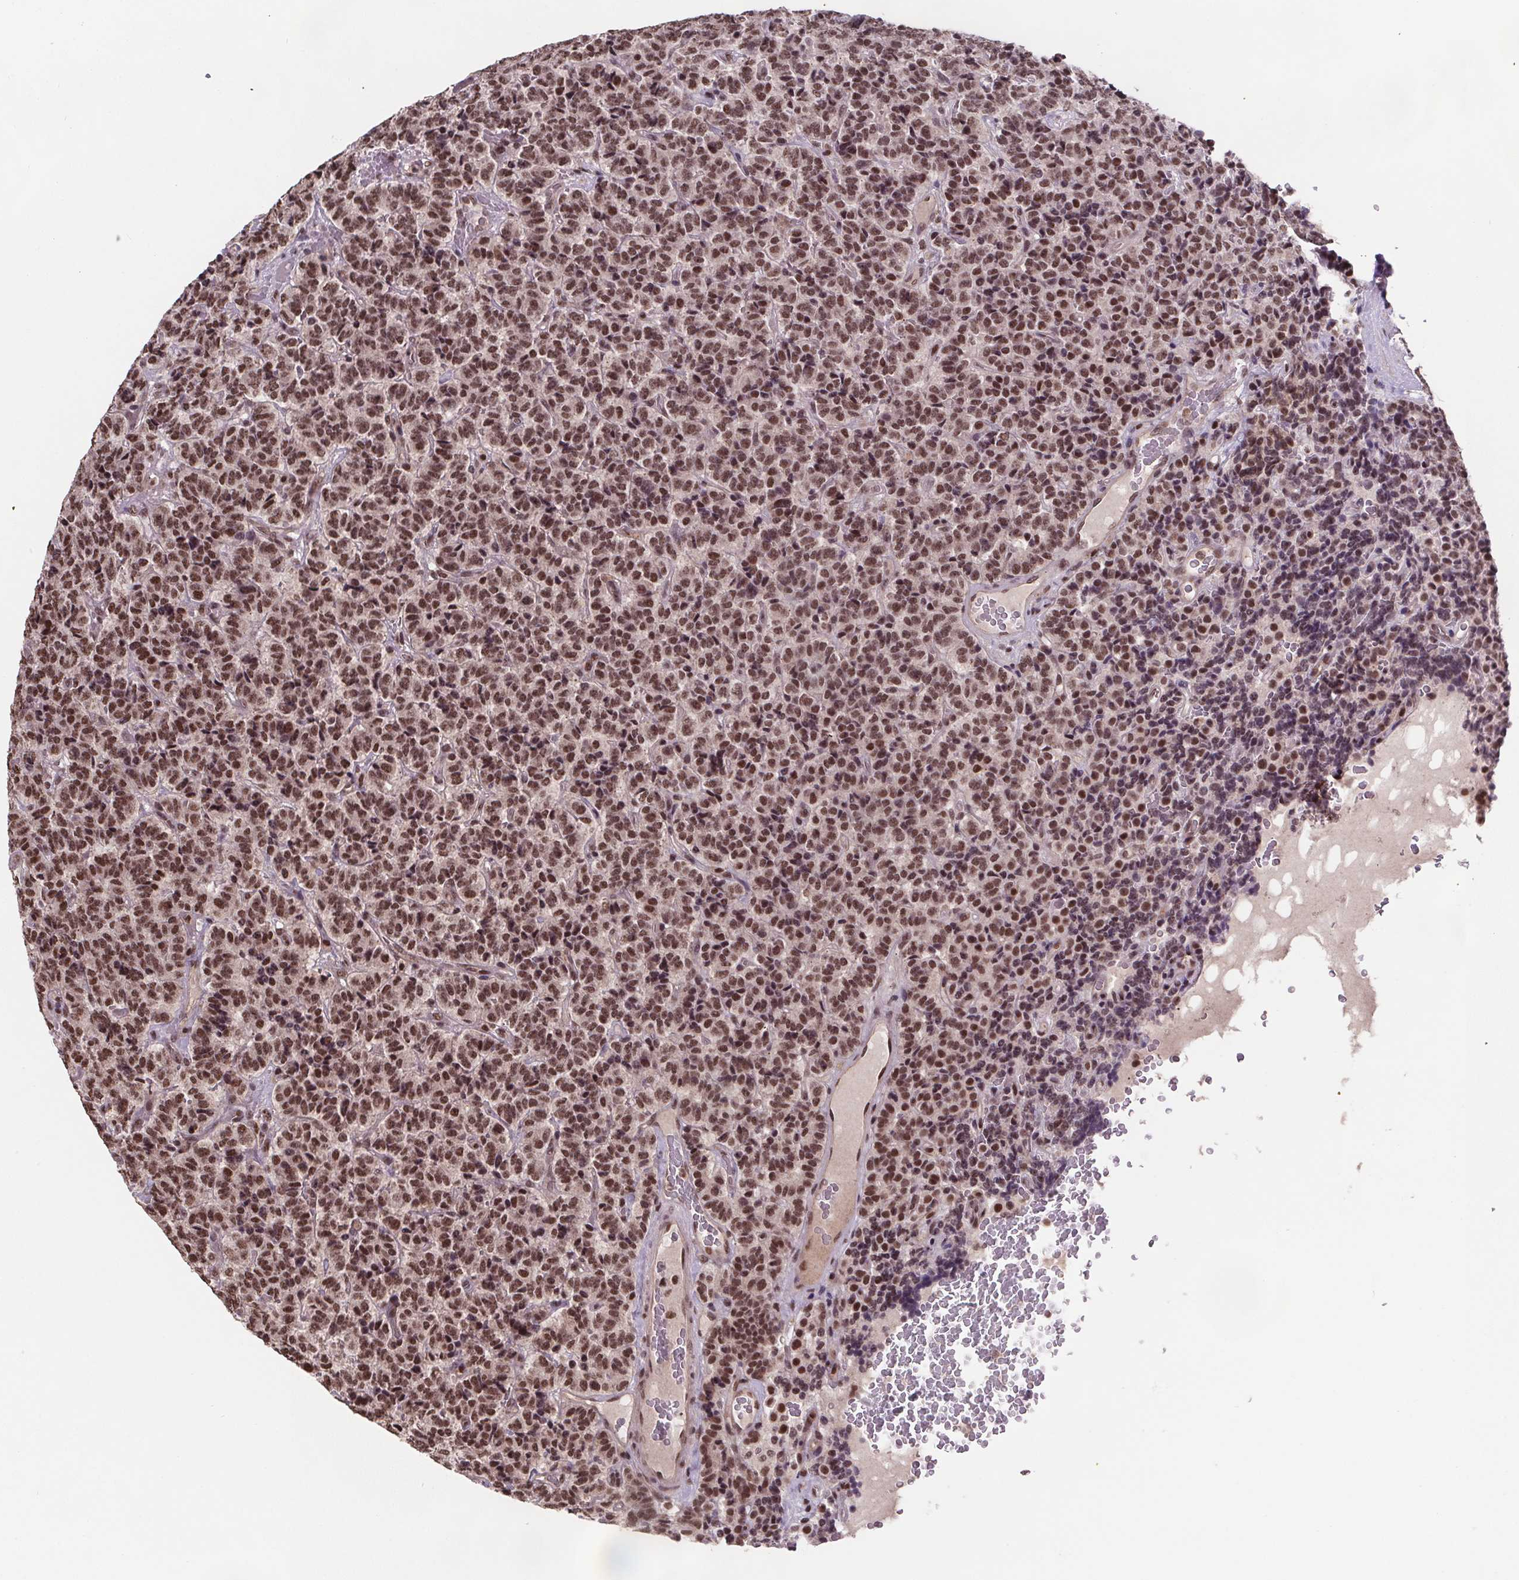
{"staining": {"intensity": "moderate", "quantity": ">75%", "location": "nuclear"}, "tissue": "carcinoid", "cell_type": "Tumor cells", "image_type": "cancer", "snomed": [{"axis": "morphology", "description": "Carcinoid, malignant, NOS"}, {"axis": "topography", "description": "Pancreas"}], "caption": "IHC micrograph of neoplastic tissue: human carcinoid stained using immunohistochemistry shows medium levels of moderate protein expression localized specifically in the nuclear of tumor cells, appearing as a nuclear brown color.", "gene": "JARID2", "patient": {"sex": "male", "age": 36}}